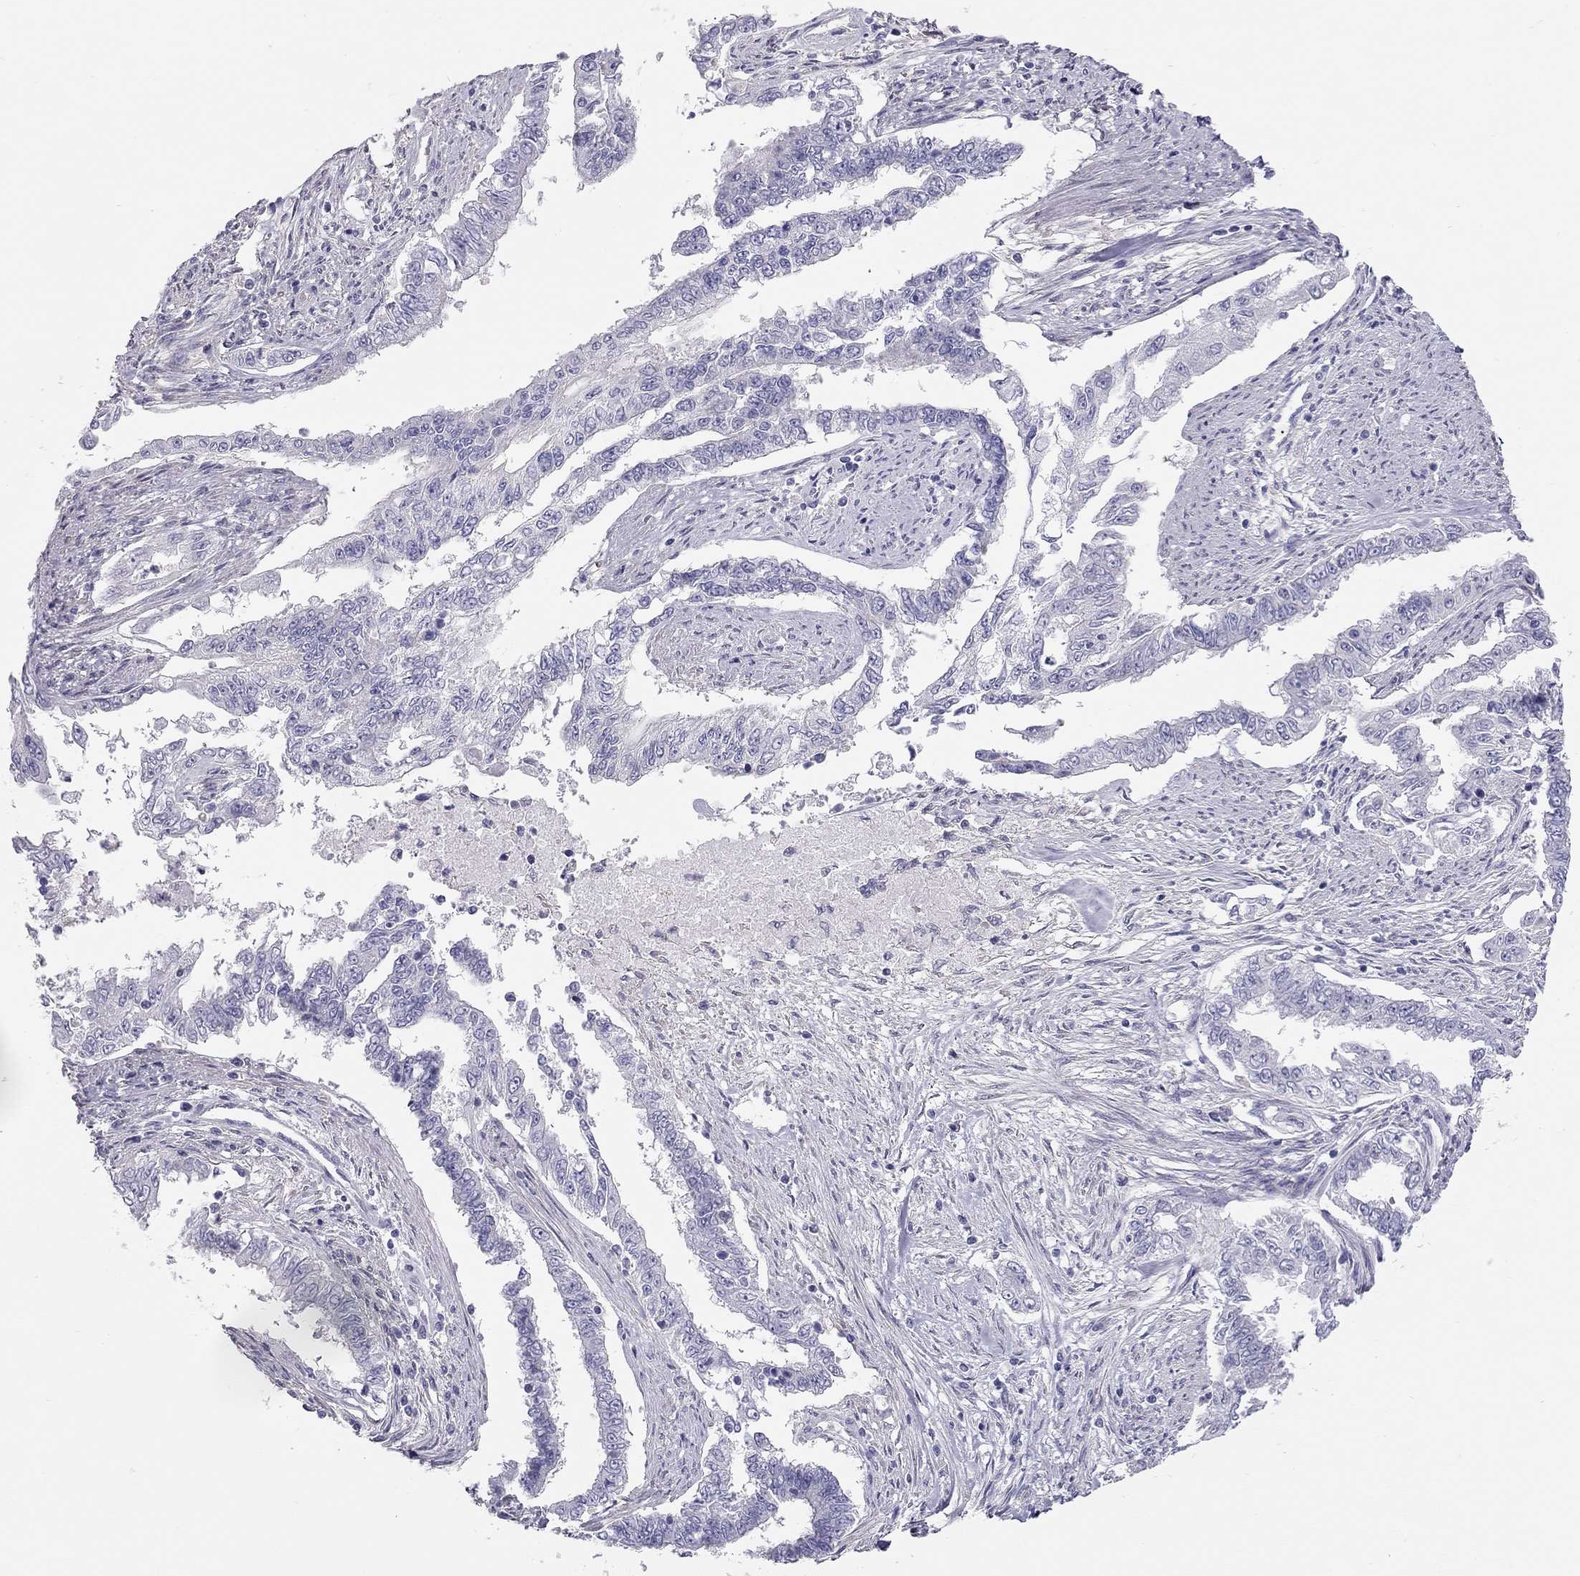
{"staining": {"intensity": "negative", "quantity": "none", "location": "none"}, "tissue": "endometrial cancer", "cell_type": "Tumor cells", "image_type": "cancer", "snomed": [{"axis": "morphology", "description": "Adenocarcinoma, NOS"}, {"axis": "topography", "description": "Uterus"}], "caption": "Immunohistochemical staining of endometrial adenocarcinoma shows no significant expression in tumor cells. The staining is performed using DAB (3,3'-diaminobenzidine) brown chromogen with nuclei counter-stained in using hematoxylin.", "gene": "SPATA12", "patient": {"sex": "female", "age": 59}}